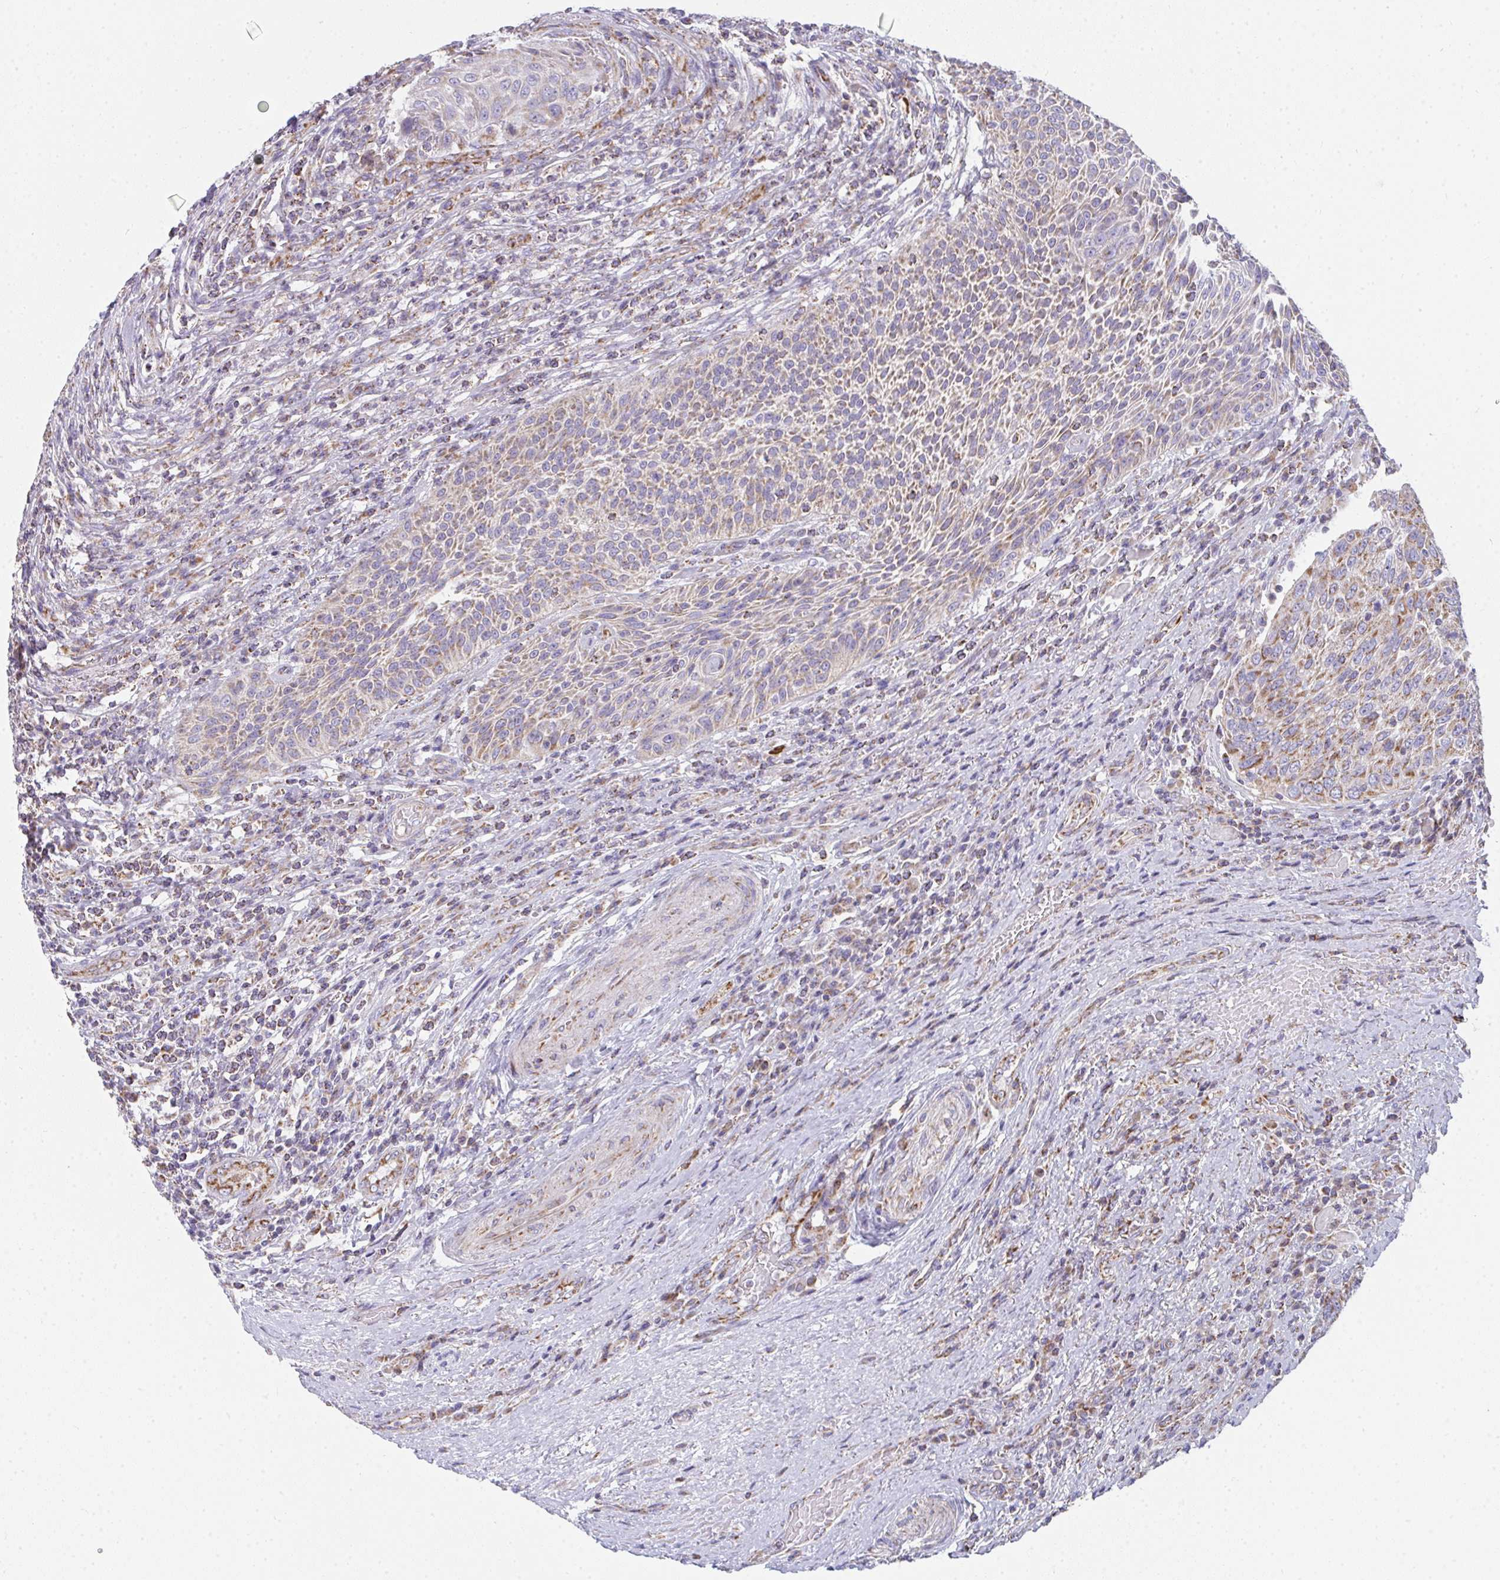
{"staining": {"intensity": "moderate", "quantity": "25%-75%", "location": "cytoplasmic/membranous"}, "tissue": "urothelial cancer", "cell_type": "Tumor cells", "image_type": "cancer", "snomed": [{"axis": "morphology", "description": "Urothelial carcinoma, High grade"}, {"axis": "topography", "description": "Urinary bladder"}], "caption": "A high-resolution histopathology image shows immunohistochemistry (IHC) staining of urothelial cancer, which shows moderate cytoplasmic/membranous staining in about 25%-75% of tumor cells. Nuclei are stained in blue.", "gene": "FAHD1", "patient": {"sex": "female", "age": 70}}